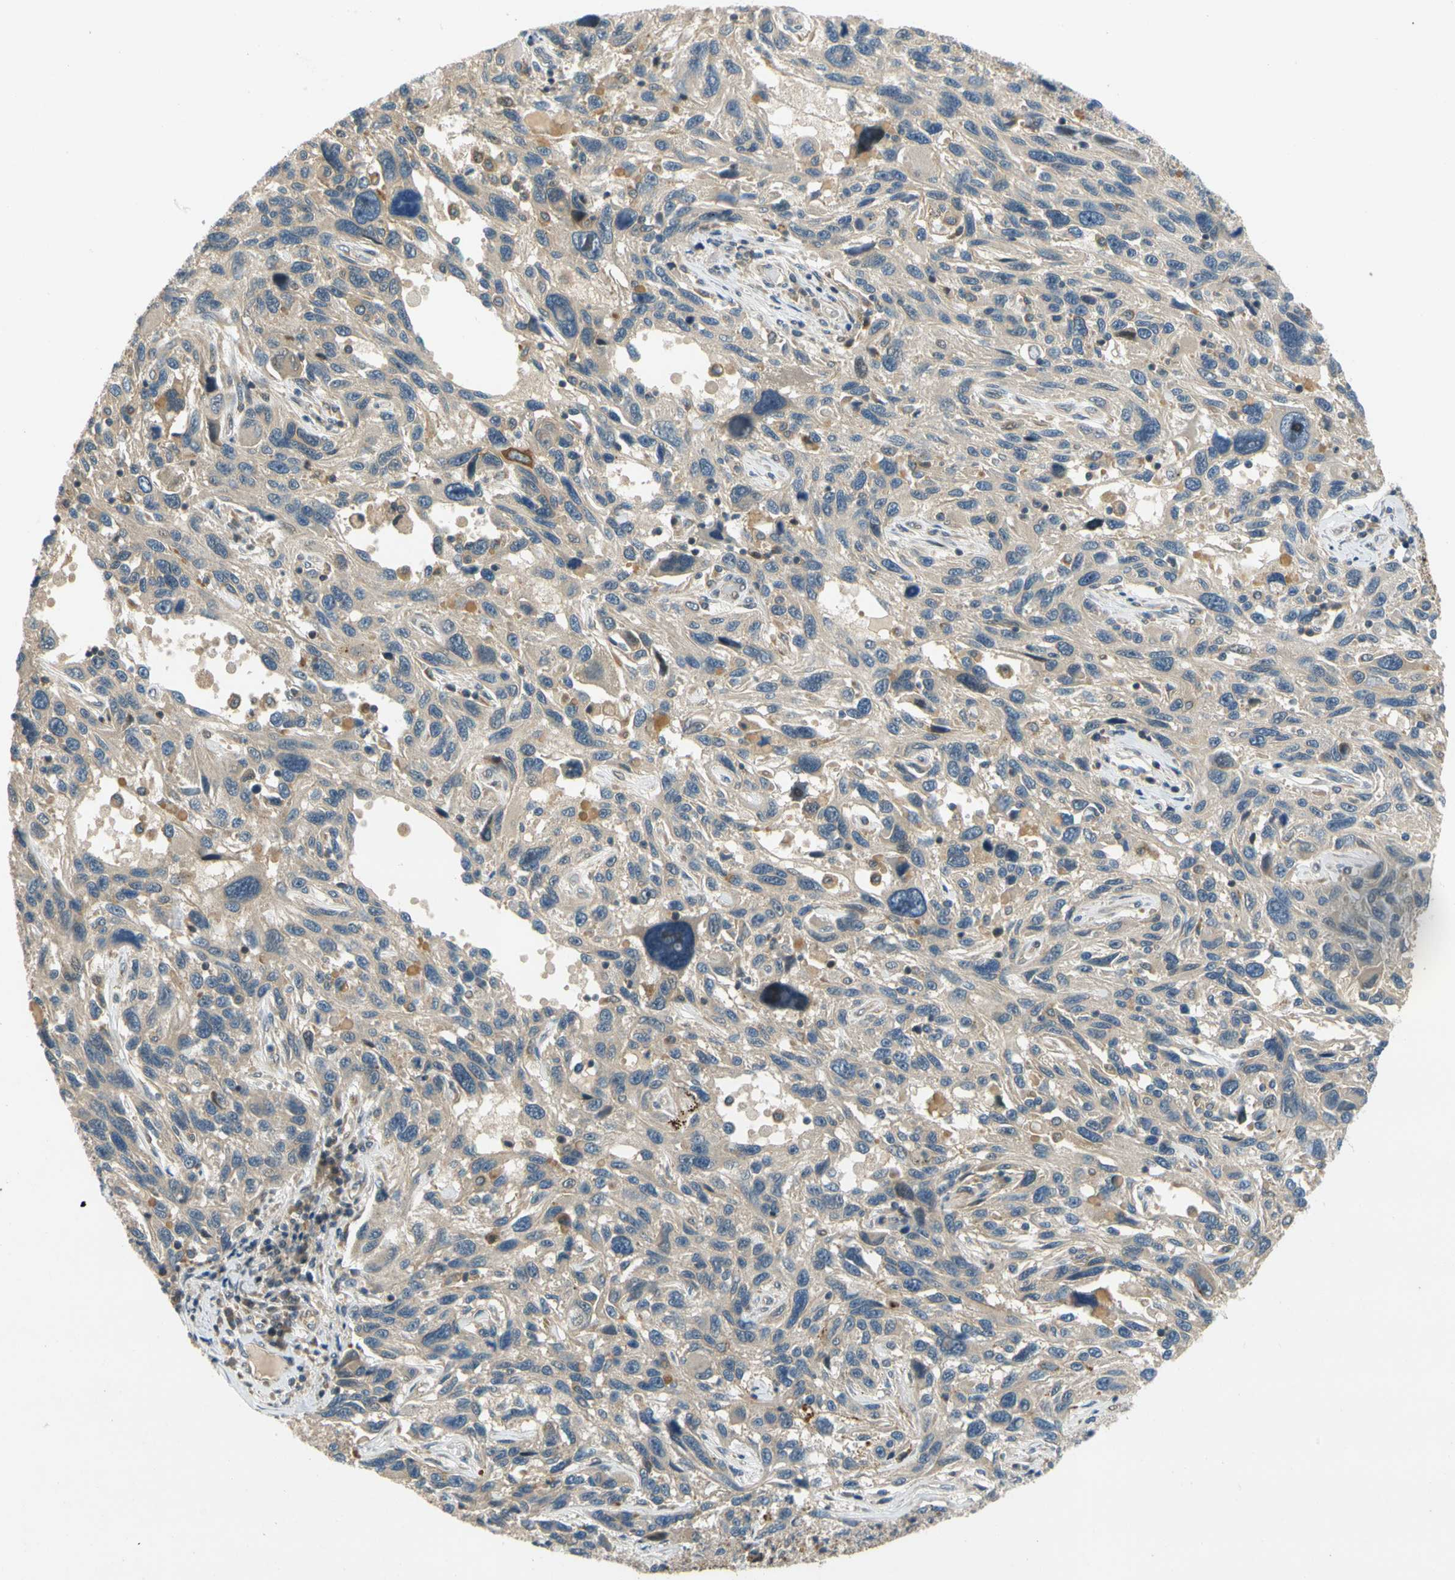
{"staining": {"intensity": "weak", "quantity": ">75%", "location": "cytoplasmic/membranous"}, "tissue": "melanoma", "cell_type": "Tumor cells", "image_type": "cancer", "snomed": [{"axis": "morphology", "description": "Malignant melanoma, NOS"}, {"axis": "topography", "description": "Skin"}], "caption": "Malignant melanoma stained with a protein marker shows weak staining in tumor cells.", "gene": "GATD1", "patient": {"sex": "male", "age": 53}}